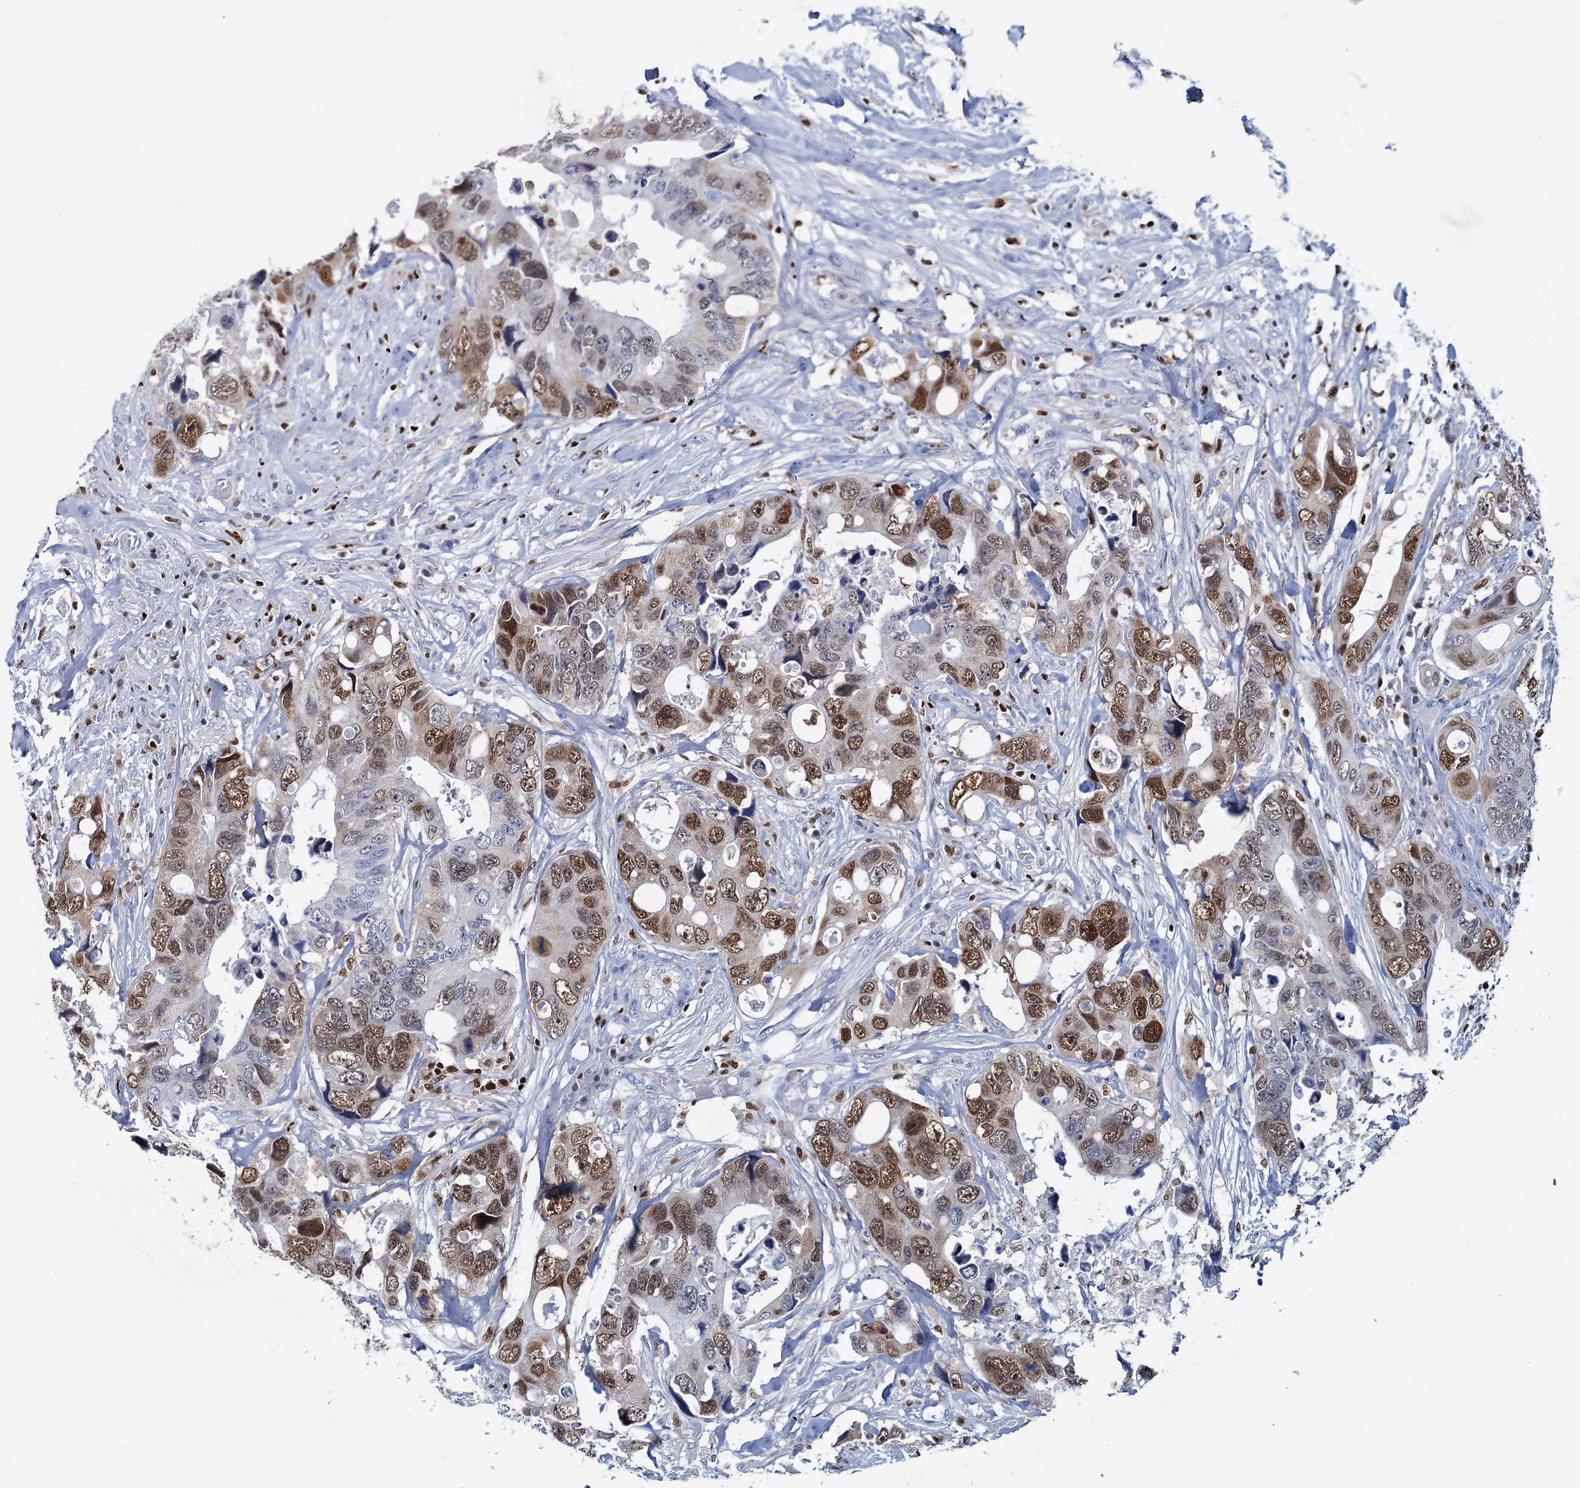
{"staining": {"intensity": "moderate", "quantity": ">75%", "location": "nuclear"}, "tissue": "colorectal cancer", "cell_type": "Tumor cells", "image_type": "cancer", "snomed": [{"axis": "morphology", "description": "Adenocarcinoma, NOS"}, {"axis": "topography", "description": "Rectum"}], "caption": "This image reveals immunohistochemistry staining of adenocarcinoma (colorectal), with medium moderate nuclear expression in about >75% of tumor cells.", "gene": "CELF2", "patient": {"sex": "male", "age": 57}}